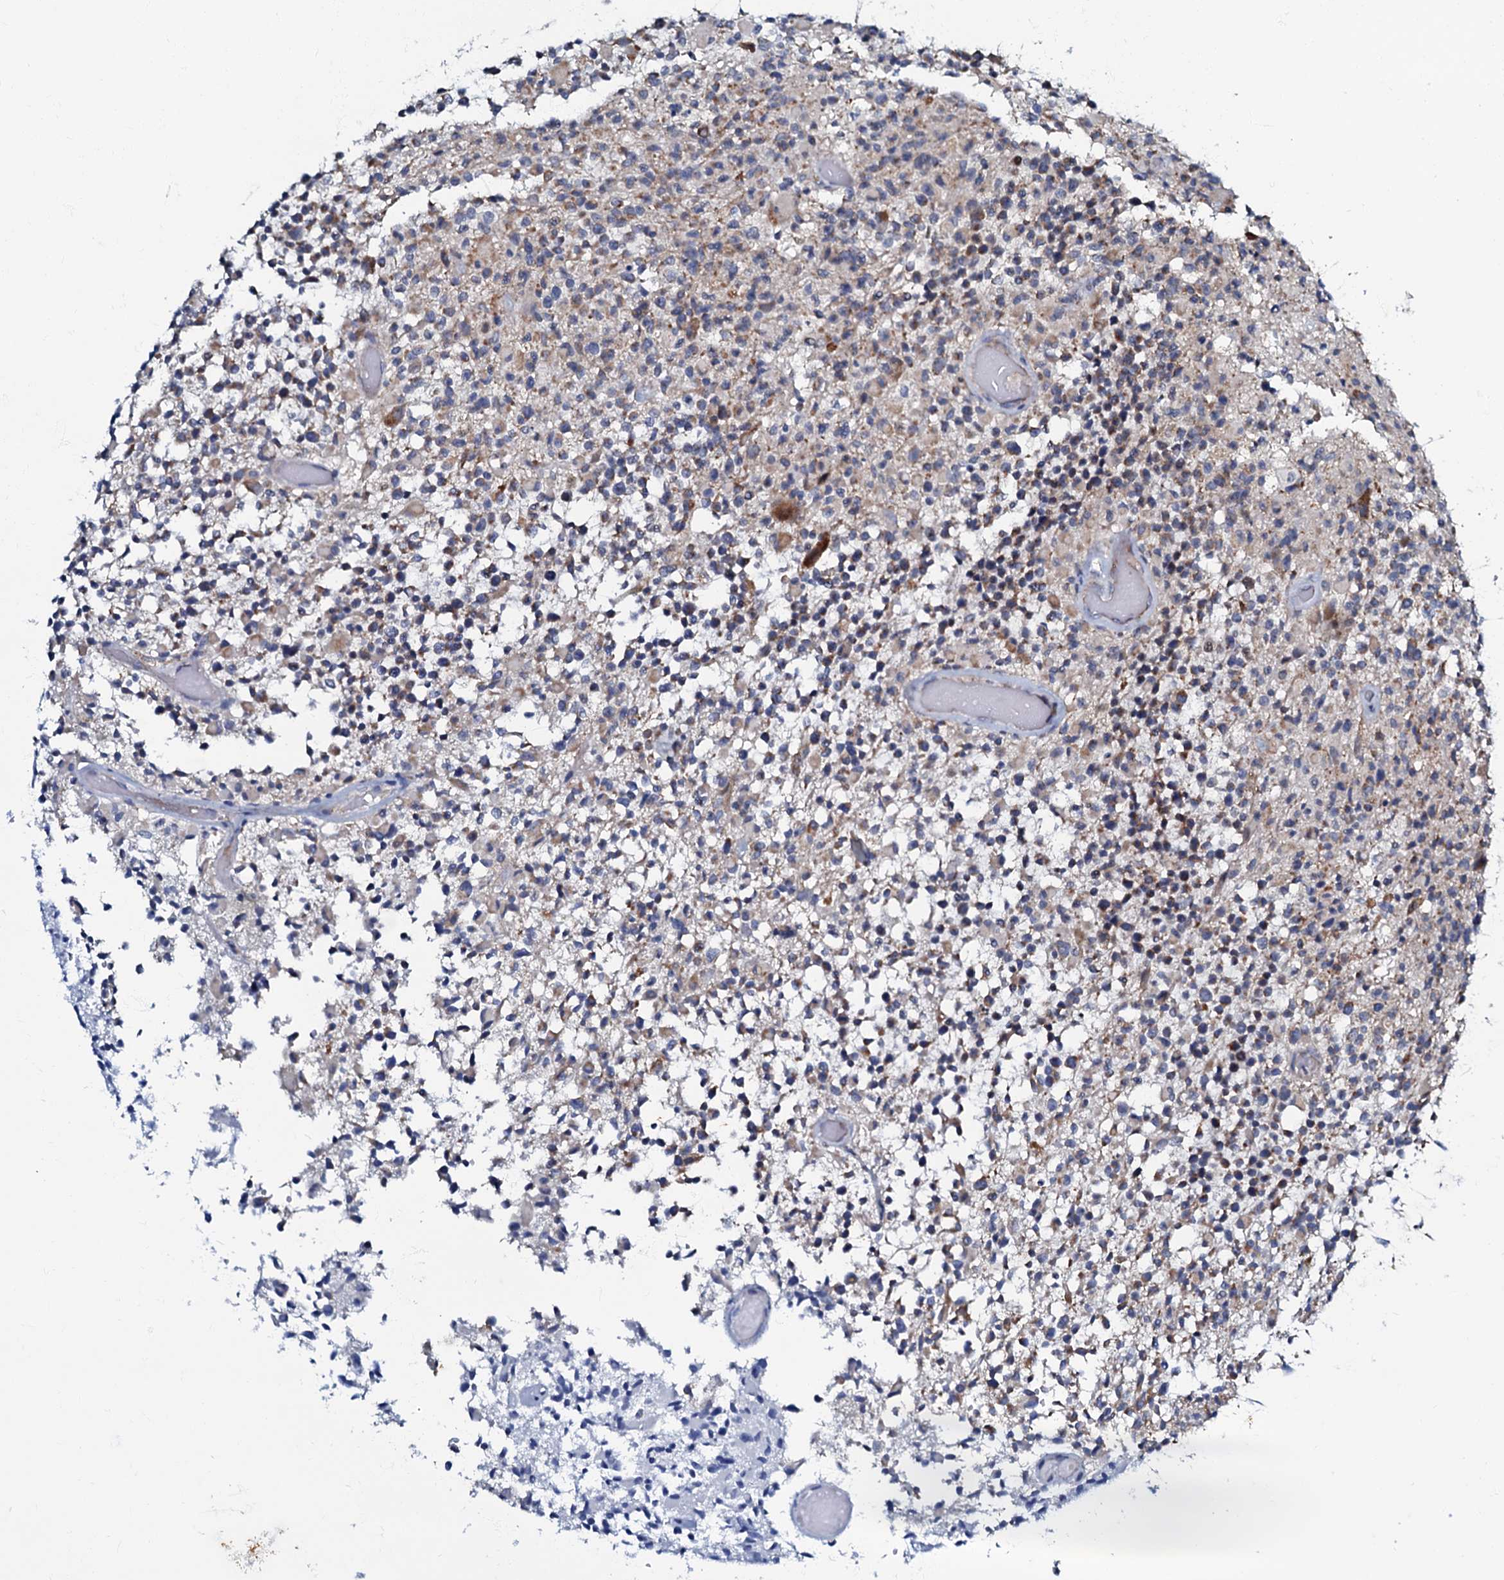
{"staining": {"intensity": "weak", "quantity": "25%-75%", "location": "cytoplasmic/membranous"}, "tissue": "glioma", "cell_type": "Tumor cells", "image_type": "cancer", "snomed": [{"axis": "morphology", "description": "Glioma, malignant, High grade"}, {"axis": "morphology", "description": "Glioblastoma, NOS"}, {"axis": "topography", "description": "Brain"}], "caption": "Malignant glioma (high-grade) stained with a protein marker reveals weak staining in tumor cells.", "gene": "MRPL51", "patient": {"sex": "male", "age": 60}}